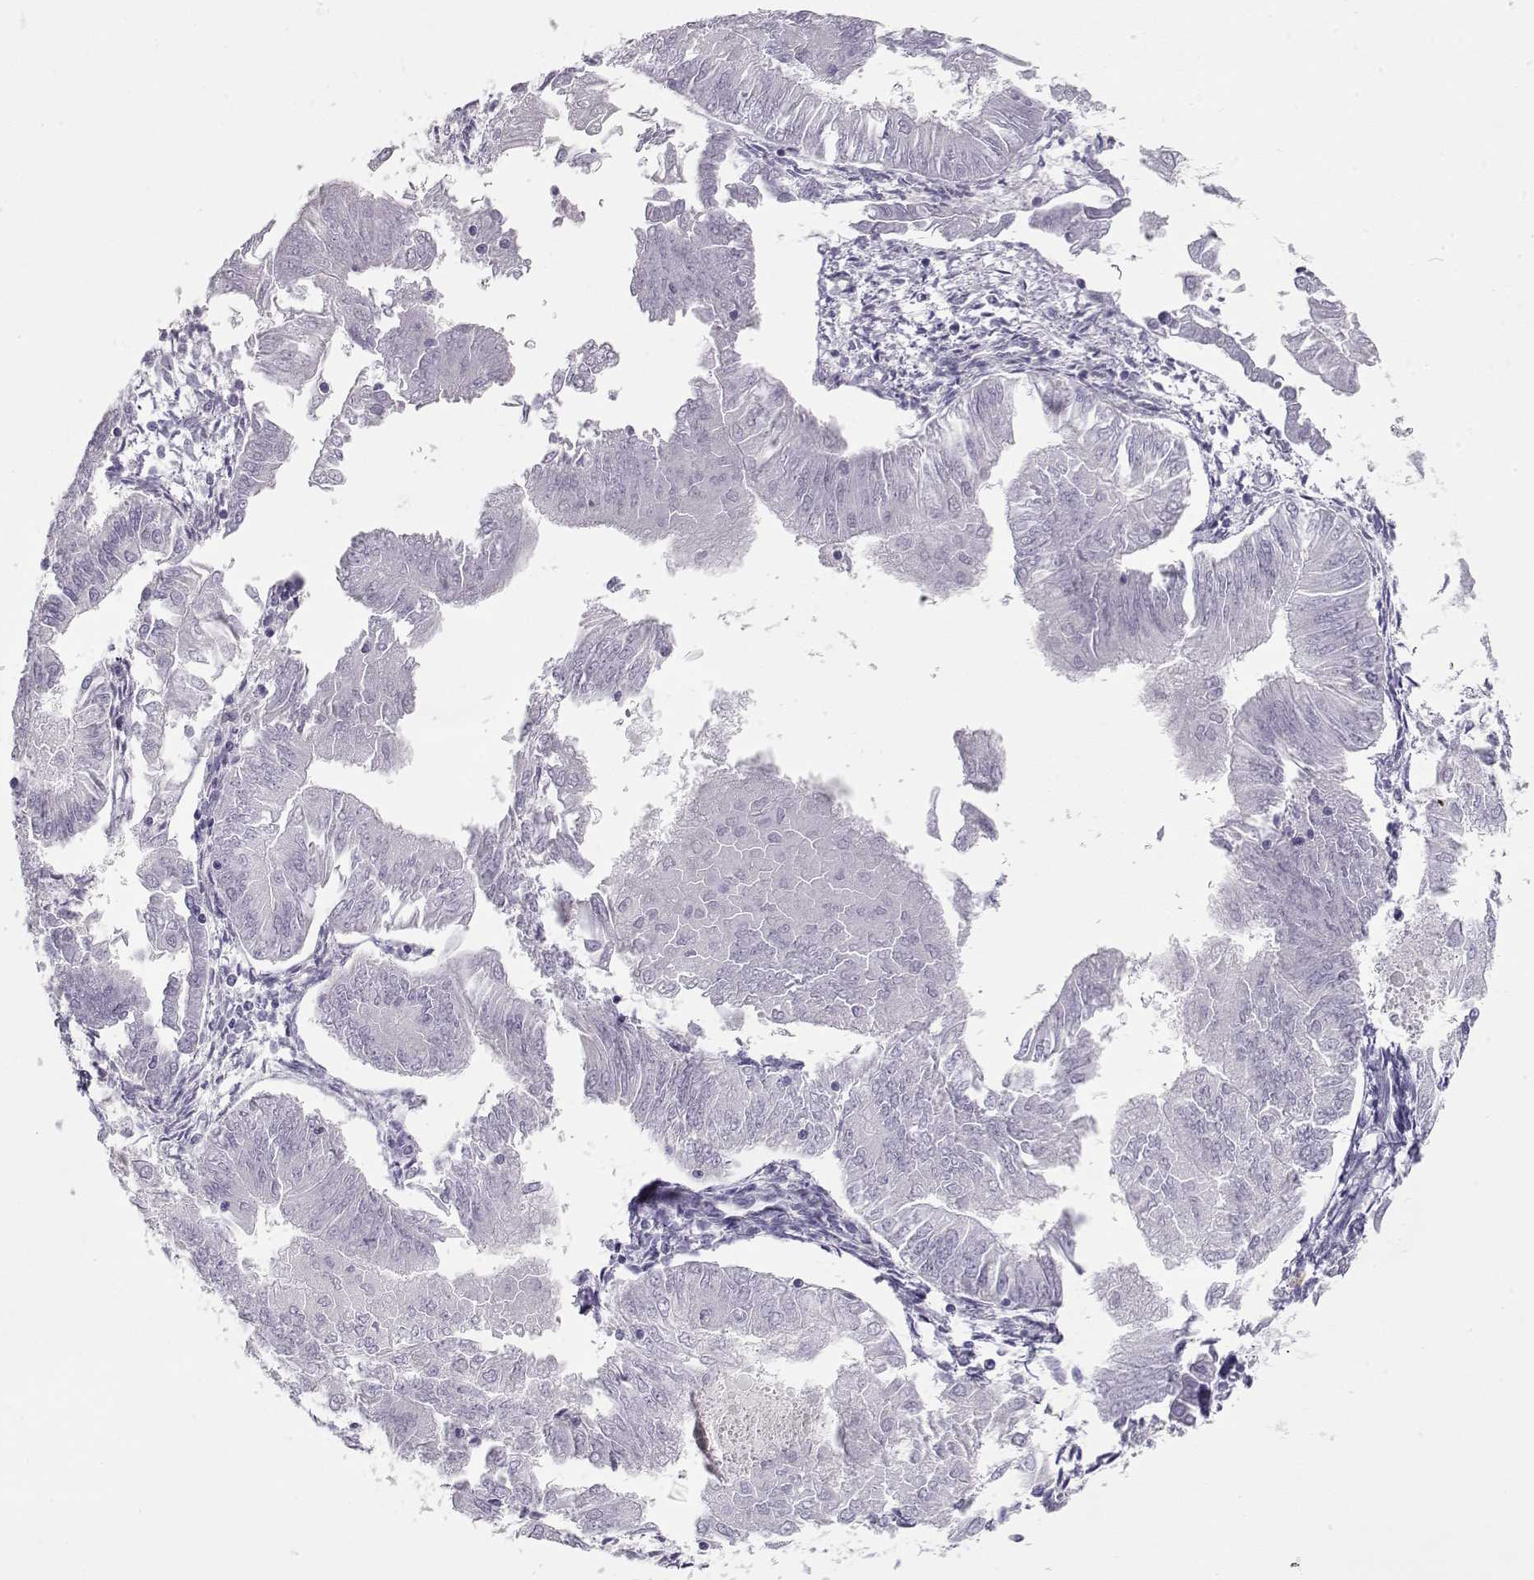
{"staining": {"intensity": "negative", "quantity": "none", "location": "none"}, "tissue": "endometrial cancer", "cell_type": "Tumor cells", "image_type": "cancer", "snomed": [{"axis": "morphology", "description": "Adenocarcinoma, NOS"}, {"axis": "topography", "description": "Endometrium"}], "caption": "The micrograph reveals no staining of tumor cells in adenocarcinoma (endometrial).", "gene": "NUTM1", "patient": {"sex": "female", "age": 53}}